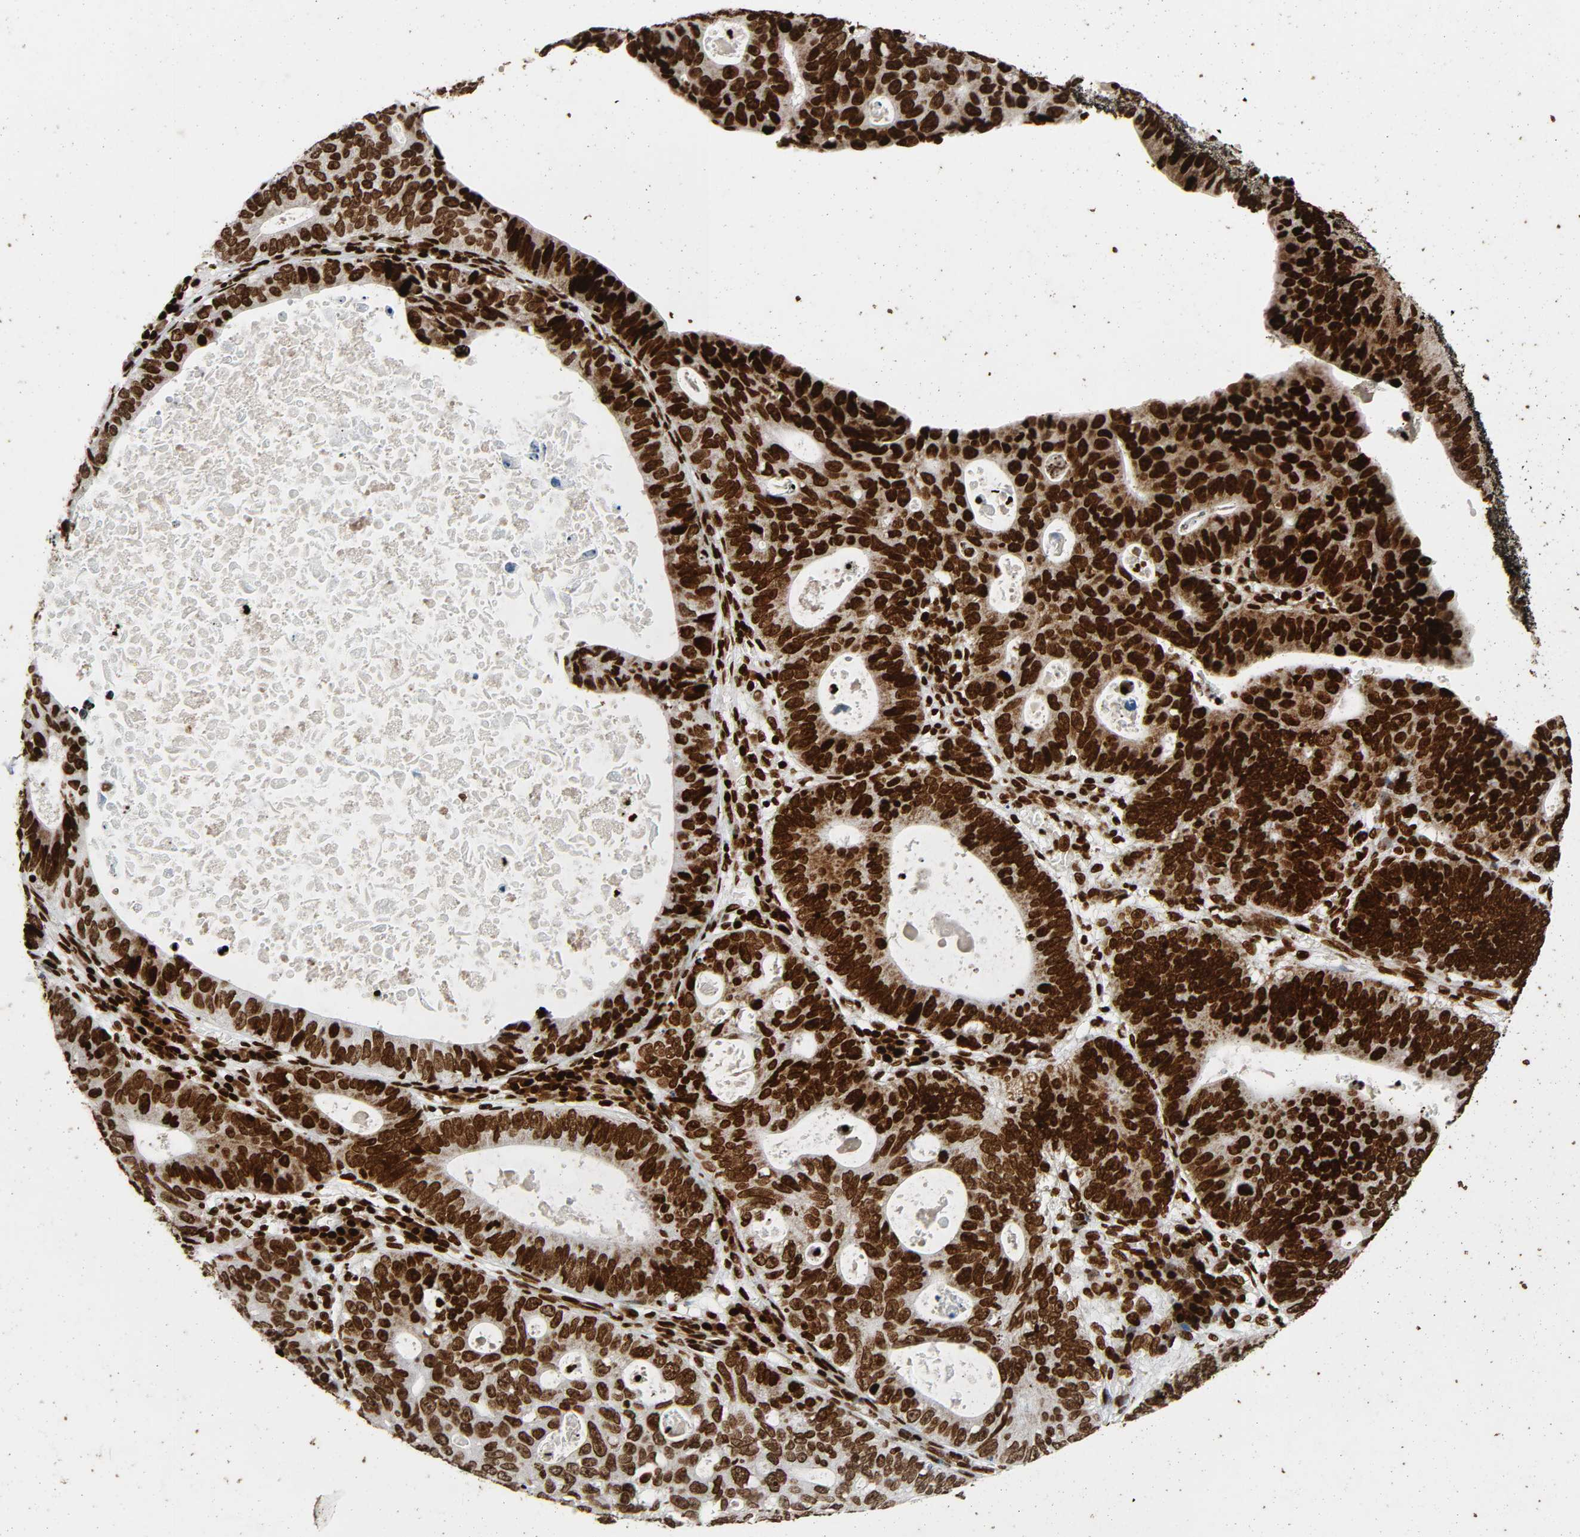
{"staining": {"intensity": "strong", "quantity": ">75%", "location": "nuclear"}, "tissue": "stomach cancer", "cell_type": "Tumor cells", "image_type": "cancer", "snomed": [{"axis": "morphology", "description": "Adenocarcinoma, NOS"}, {"axis": "topography", "description": "Stomach"}], "caption": "Brown immunohistochemical staining in human stomach cancer shows strong nuclear staining in about >75% of tumor cells. The protein is stained brown, and the nuclei are stained in blue (DAB IHC with brightfield microscopy, high magnification).", "gene": "RXRA", "patient": {"sex": "male", "age": 59}}